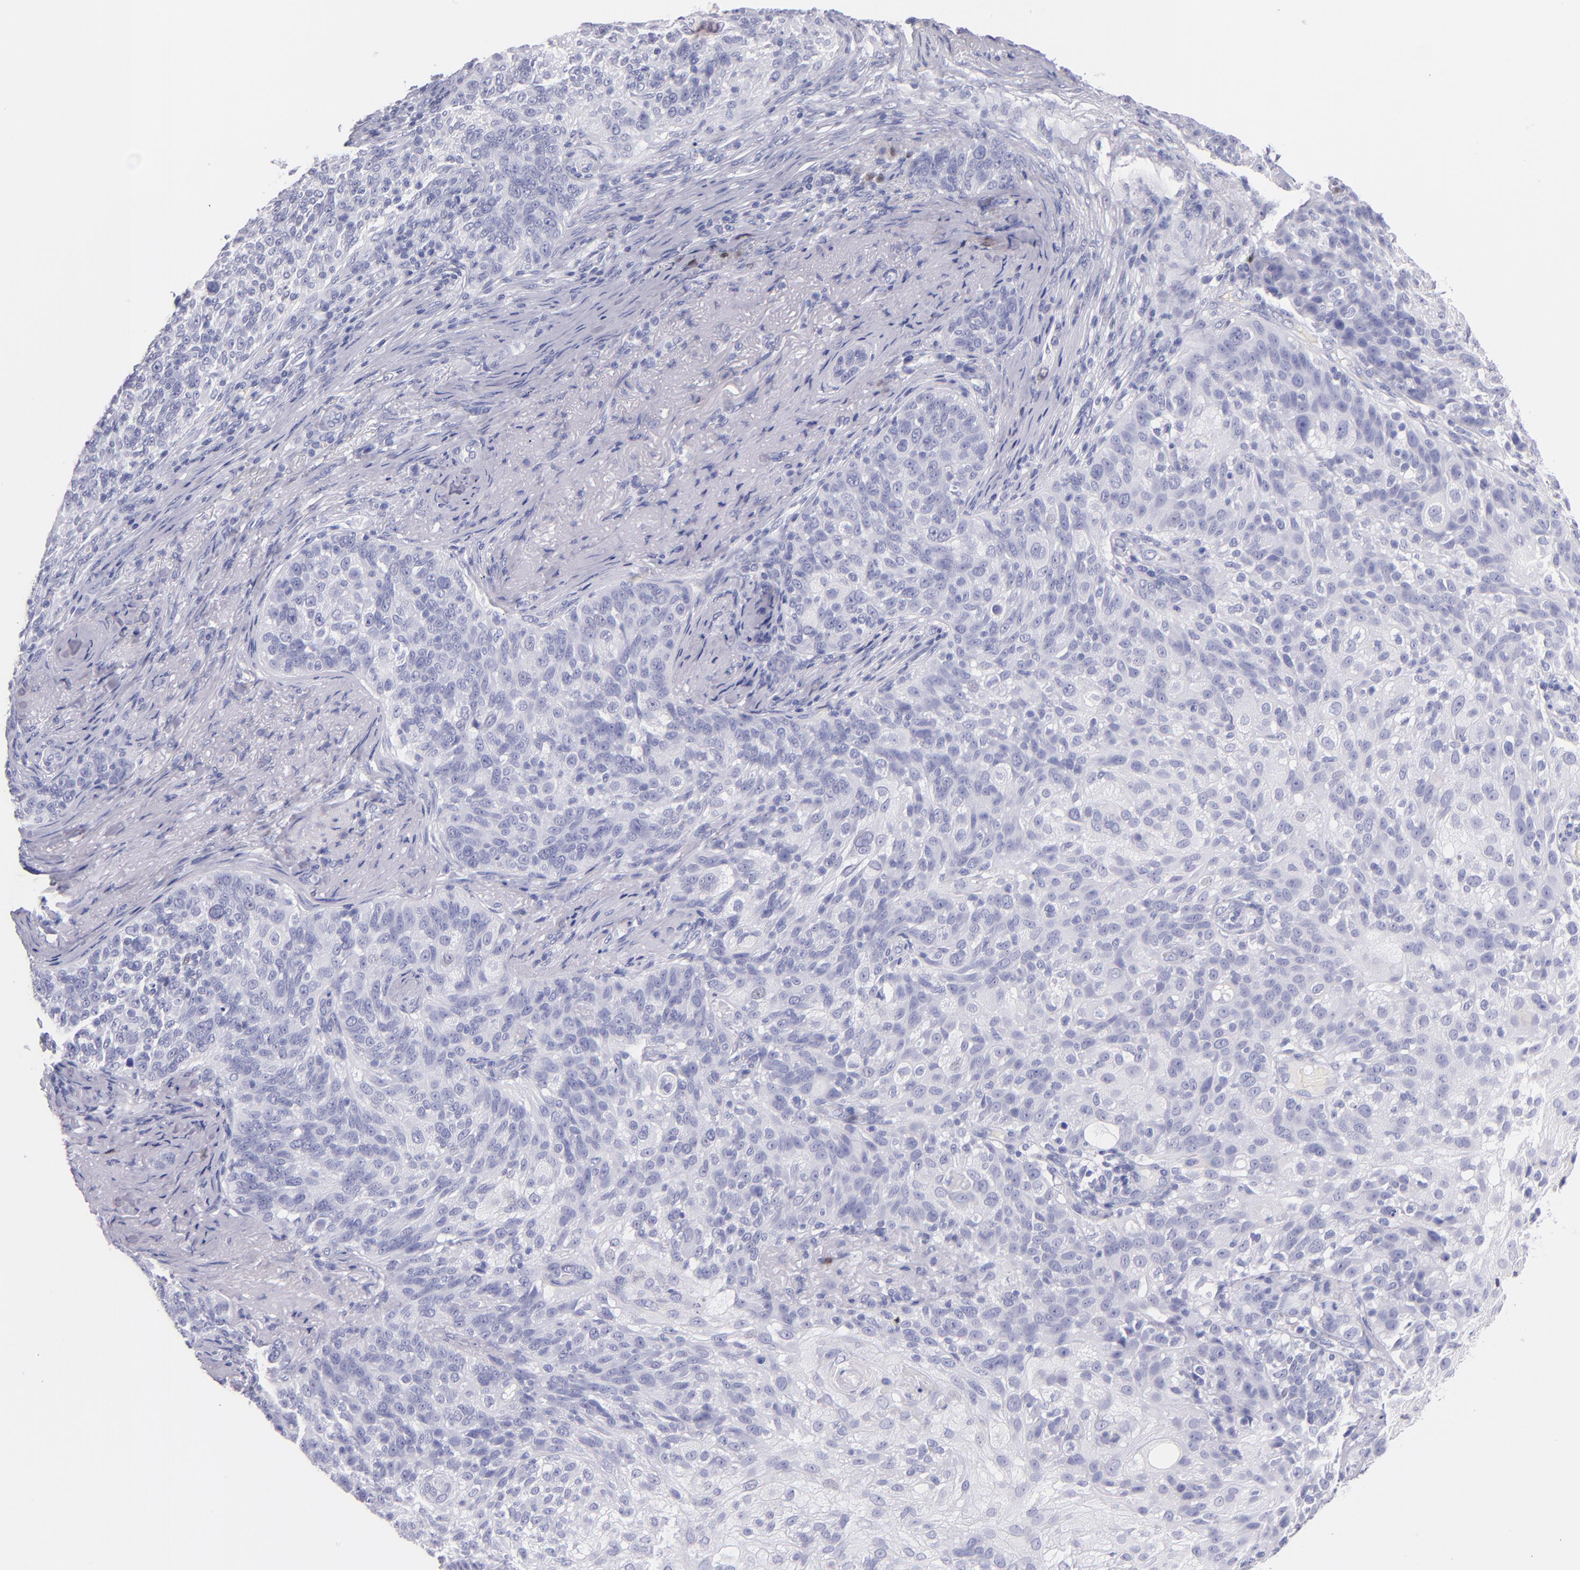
{"staining": {"intensity": "negative", "quantity": "none", "location": "none"}, "tissue": "skin cancer", "cell_type": "Tumor cells", "image_type": "cancer", "snomed": [{"axis": "morphology", "description": "Normal tissue, NOS"}, {"axis": "morphology", "description": "Squamous cell carcinoma, NOS"}, {"axis": "topography", "description": "Skin"}], "caption": "IHC of squamous cell carcinoma (skin) demonstrates no staining in tumor cells.", "gene": "IRF4", "patient": {"sex": "female", "age": 83}}